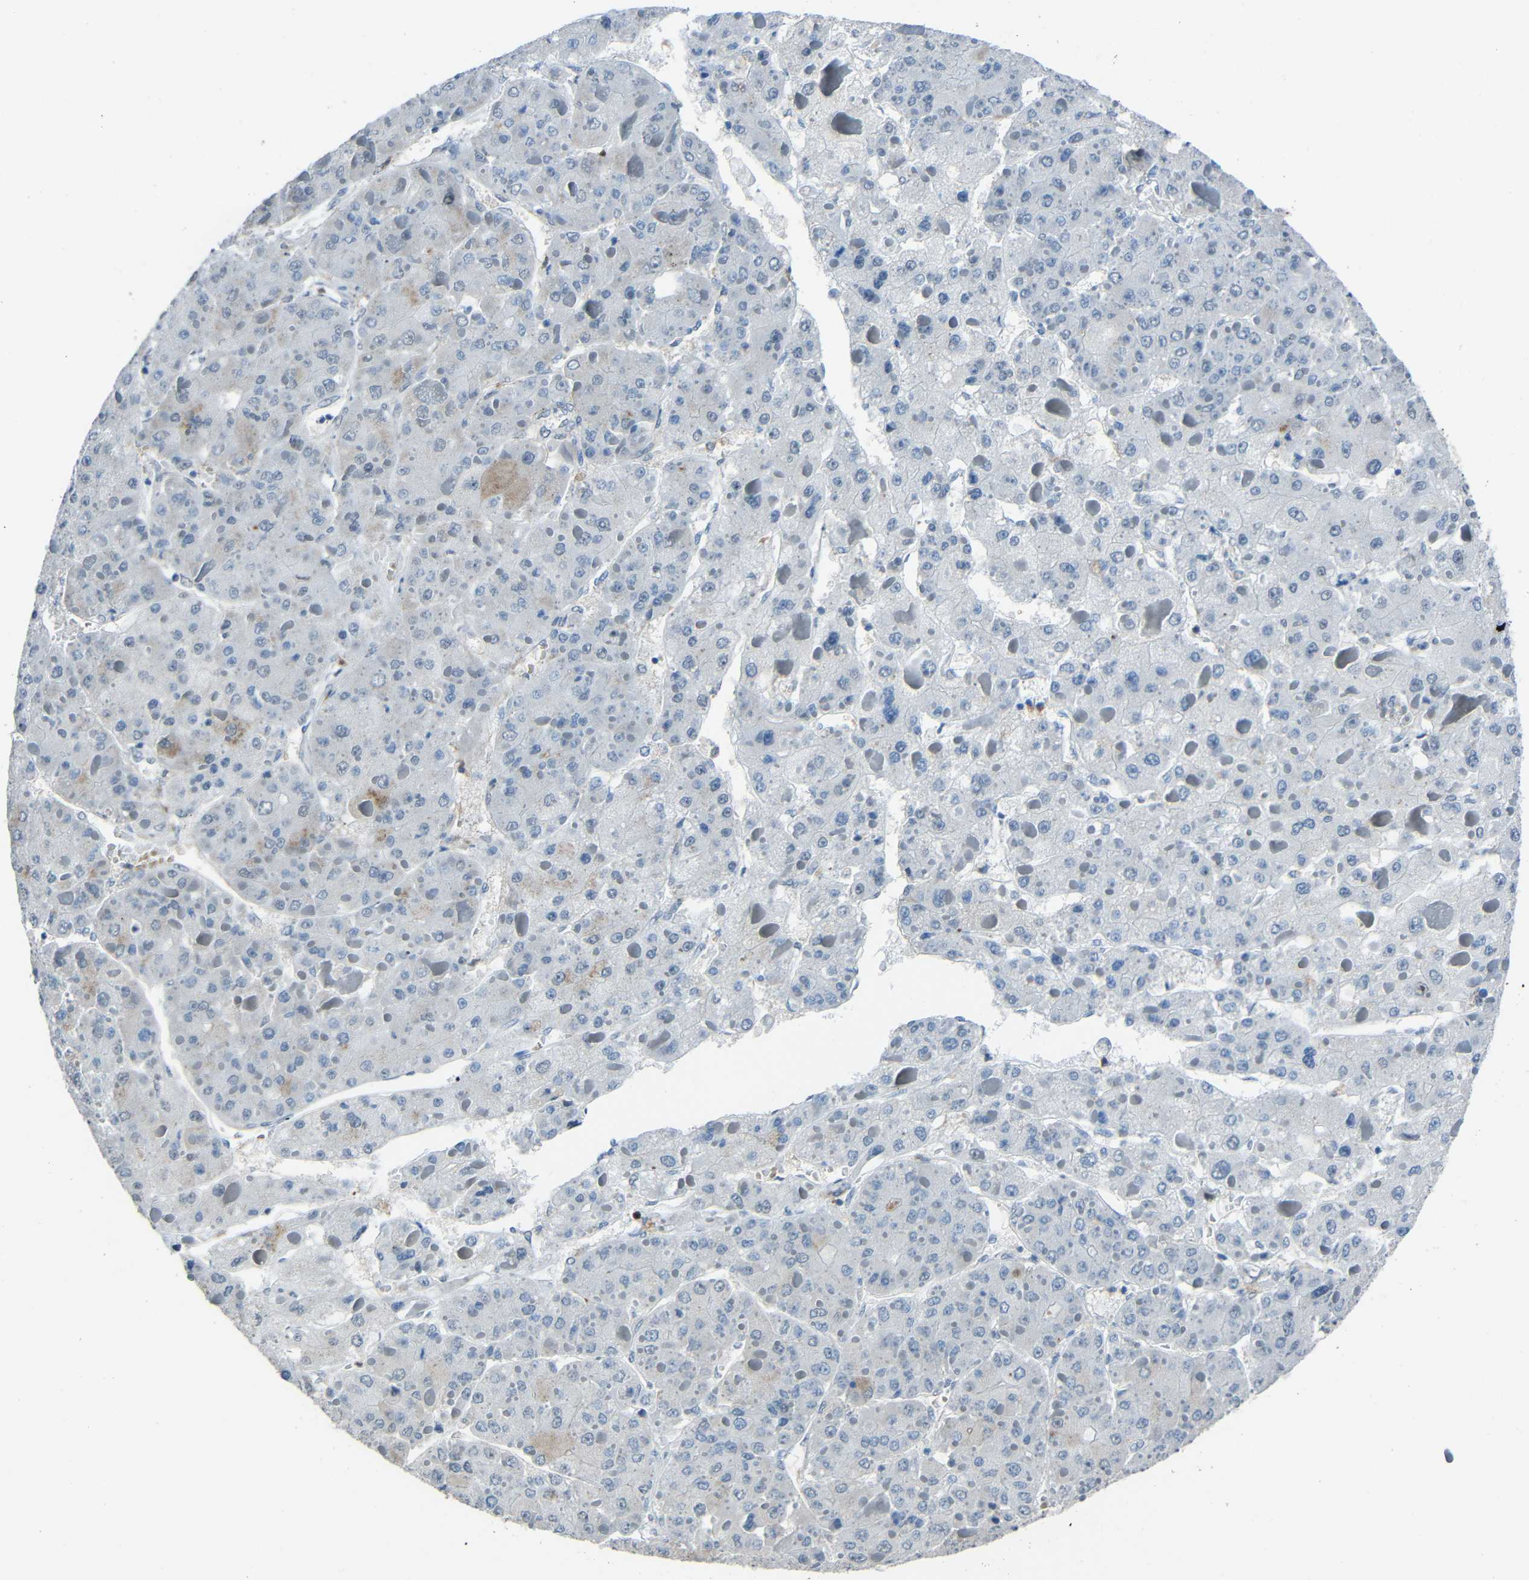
{"staining": {"intensity": "negative", "quantity": "none", "location": "none"}, "tissue": "liver cancer", "cell_type": "Tumor cells", "image_type": "cancer", "snomed": [{"axis": "morphology", "description": "Carcinoma, Hepatocellular, NOS"}, {"axis": "topography", "description": "Liver"}], "caption": "Image shows no significant protein expression in tumor cells of hepatocellular carcinoma (liver).", "gene": "DNAJC5", "patient": {"sex": "female", "age": 73}}